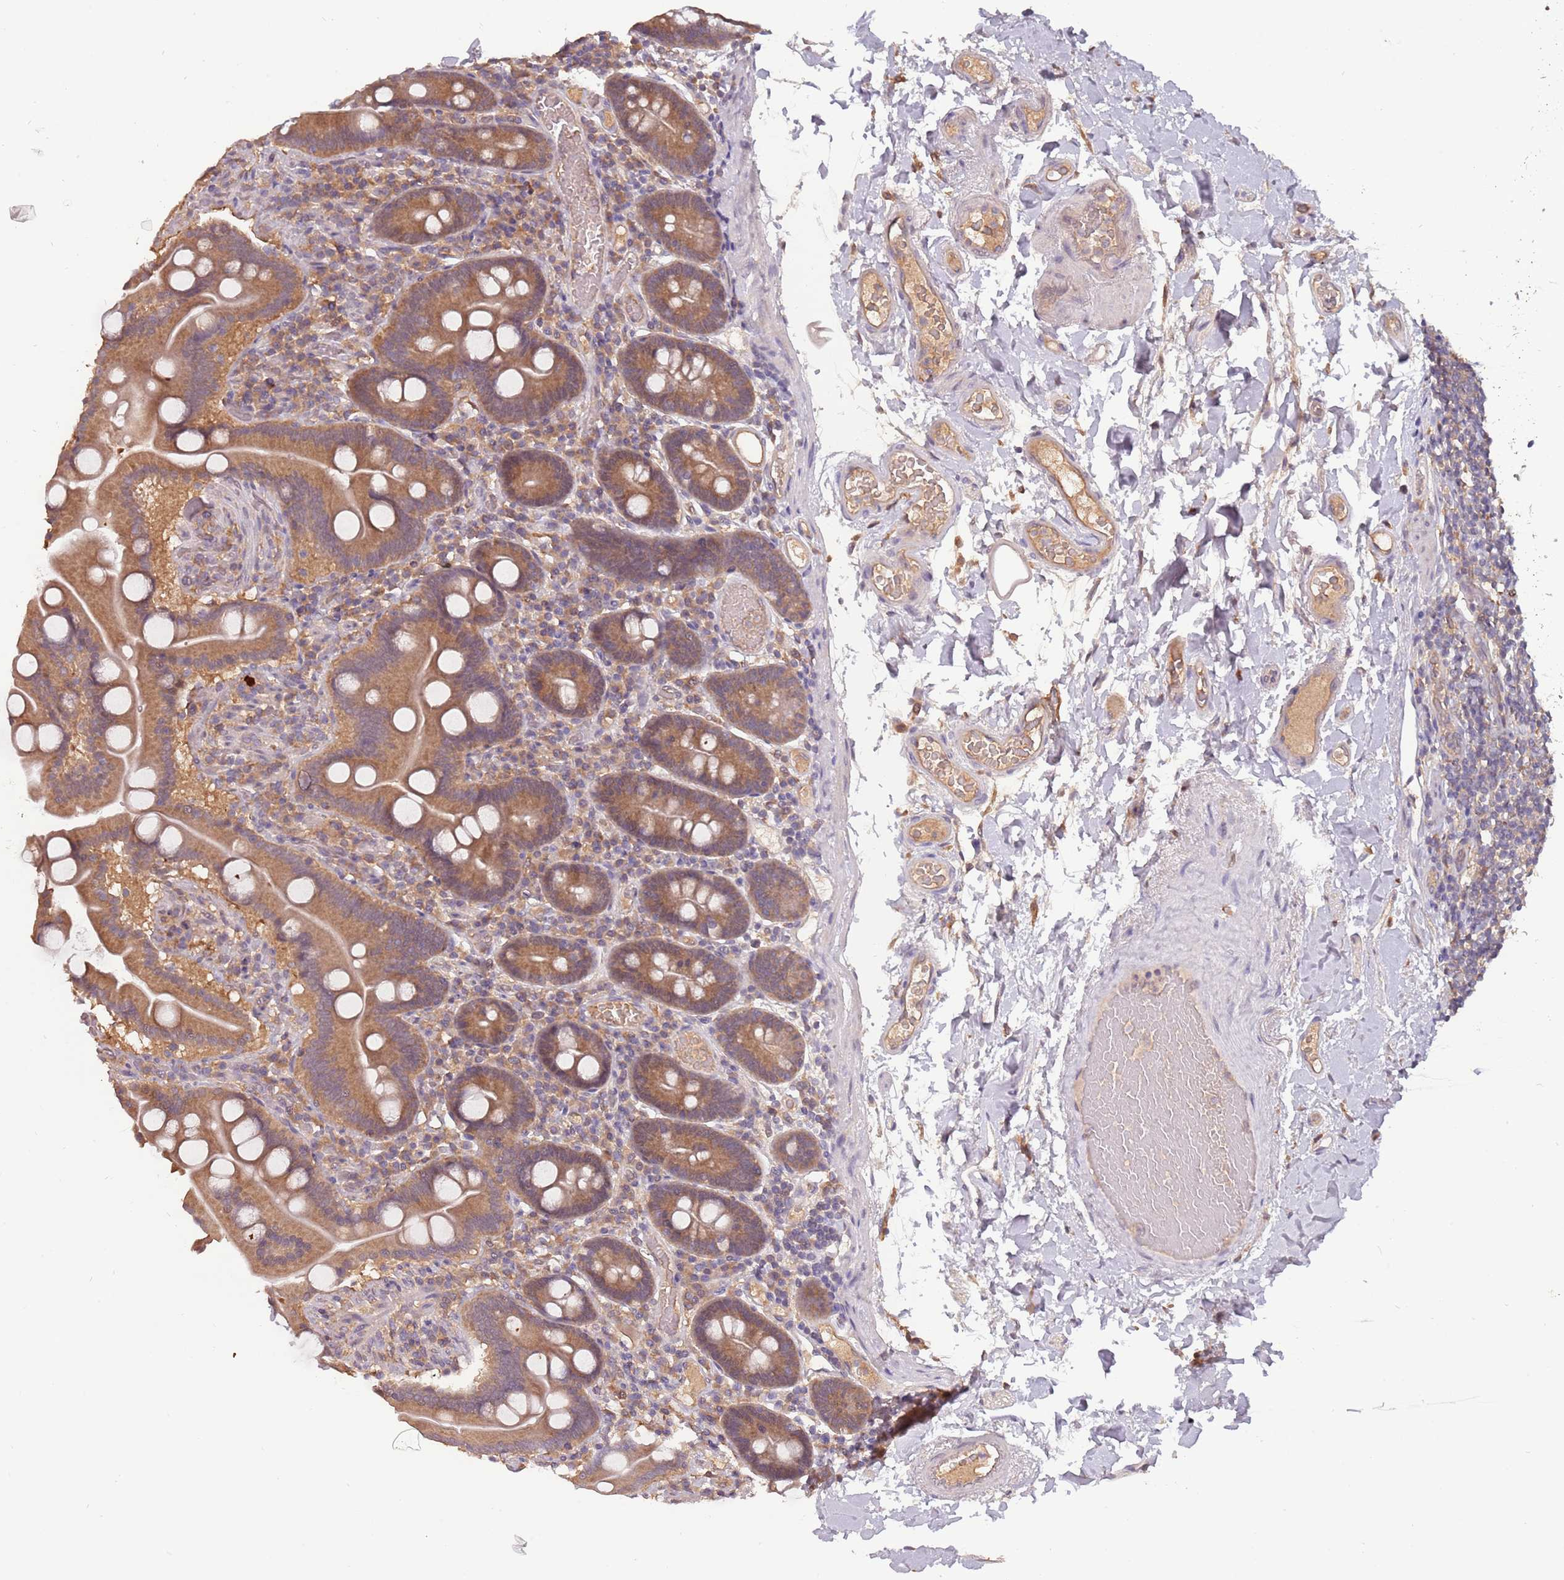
{"staining": {"intensity": "moderate", "quantity": ">75%", "location": "cytoplasmic/membranous"}, "tissue": "duodenum", "cell_type": "Glandular cells", "image_type": "normal", "snomed": [{"axis": "morphology", "description": "Normal tissue, NOS"}, {"axis": "topography", "description": "Duodenum"}], "caption": "Immunohistochemistry (IHC) histopathology image of unremarkable duodenum: duodenum stained using IHC reveals medium levels of moderate protein expression localized specifically in the cytoplasmic/membranous of glandular cells, appearing as a cytoplasmic/membranous brown color.", "gene": "USP32", "patient": {"sex": "male", "age": 55}}